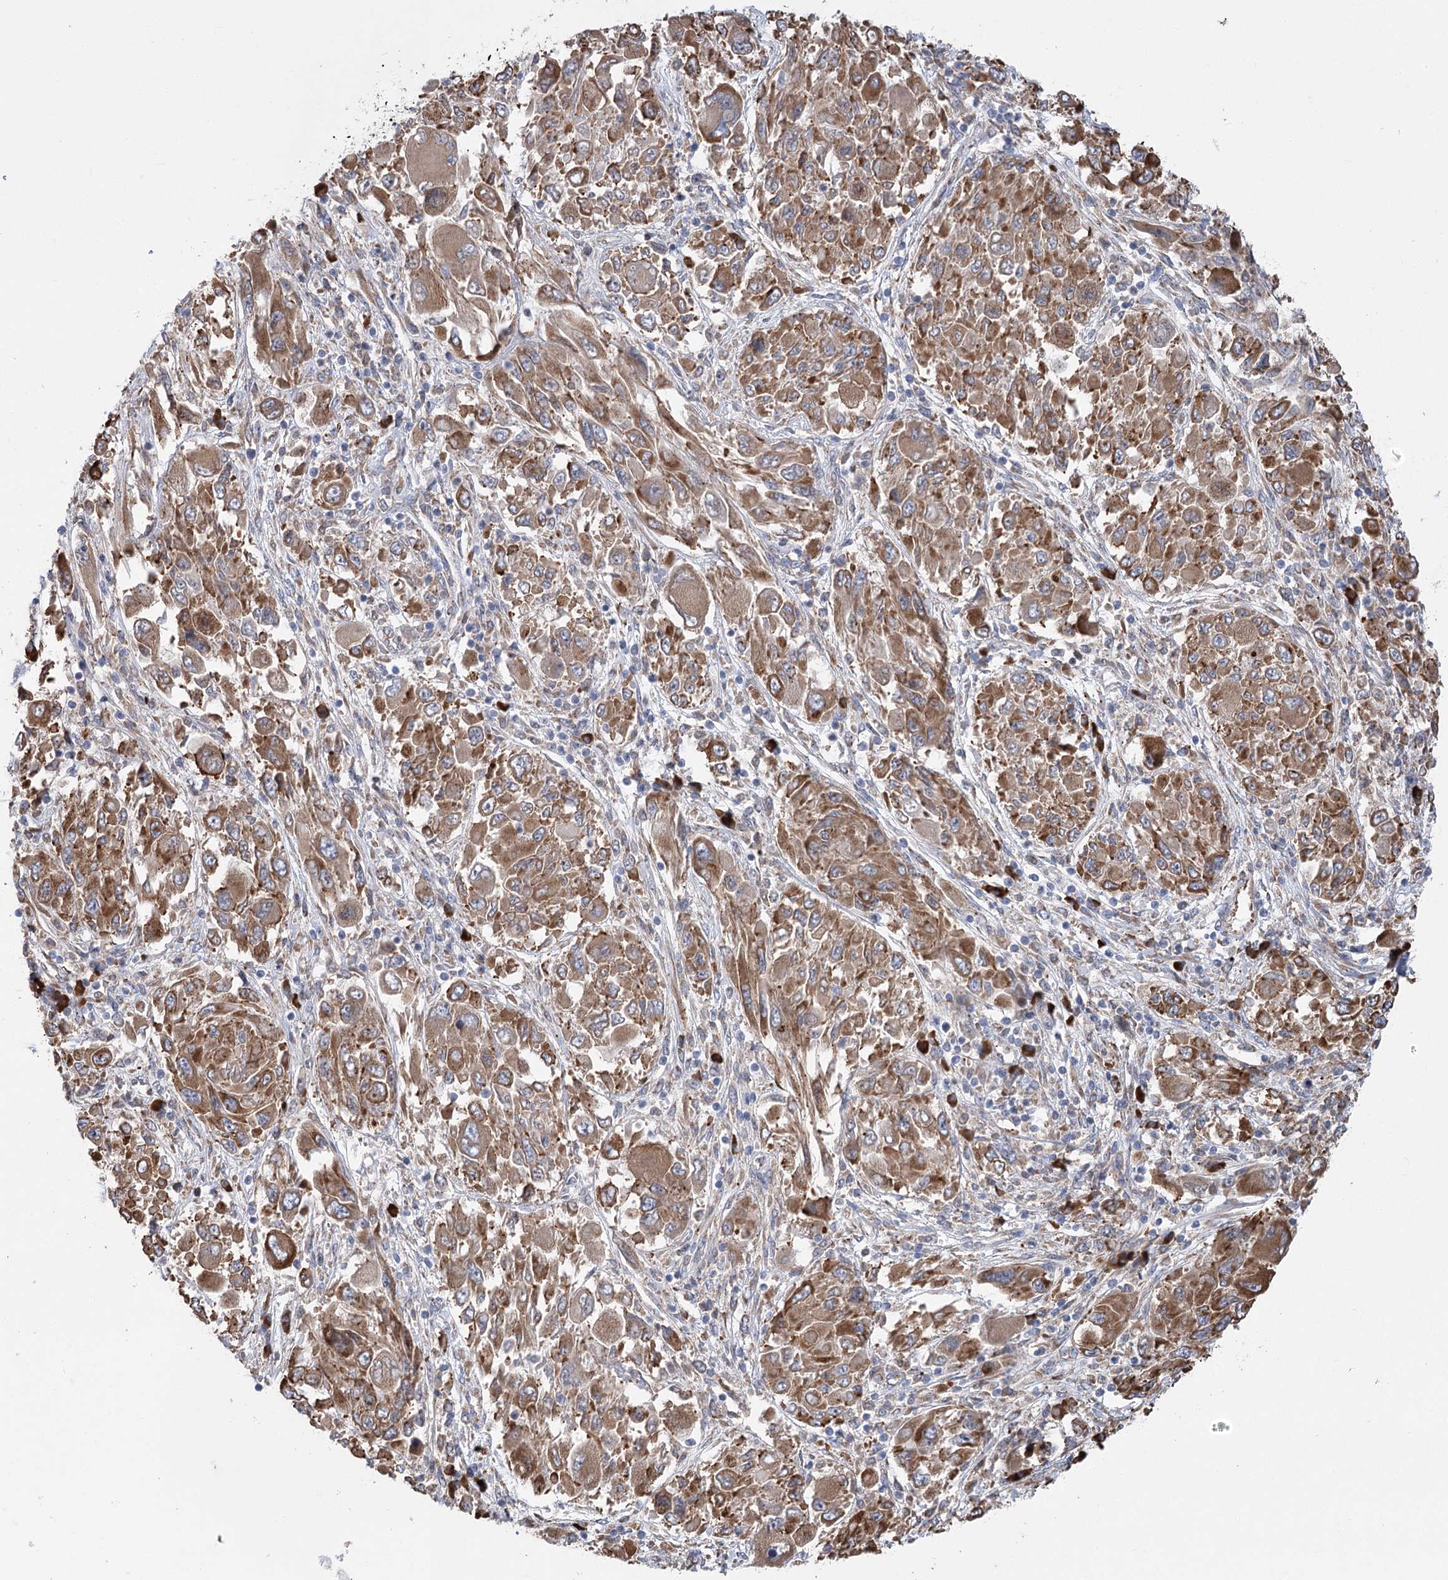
{"staining": {"intensity": "moderate", "quantity": ">75%", "location": "cytoplasmic/membranous"}, "tissue": "melanoma", "cell_type": "Tumor cells", "image_type": "cancer", "snomed": [{"axis": "morphology", "description": "Malignant melanoma, NOS"}, {"axis": "topography", "description": "Skin"}], "caption": "Immunohistochemical staining of malignant melanoma shows moderate cytoplasmic/membranous protein expression in about >75% of tumor cells.", "gene": "METTL24", "patient": {"sex": "female", "age": 91}}